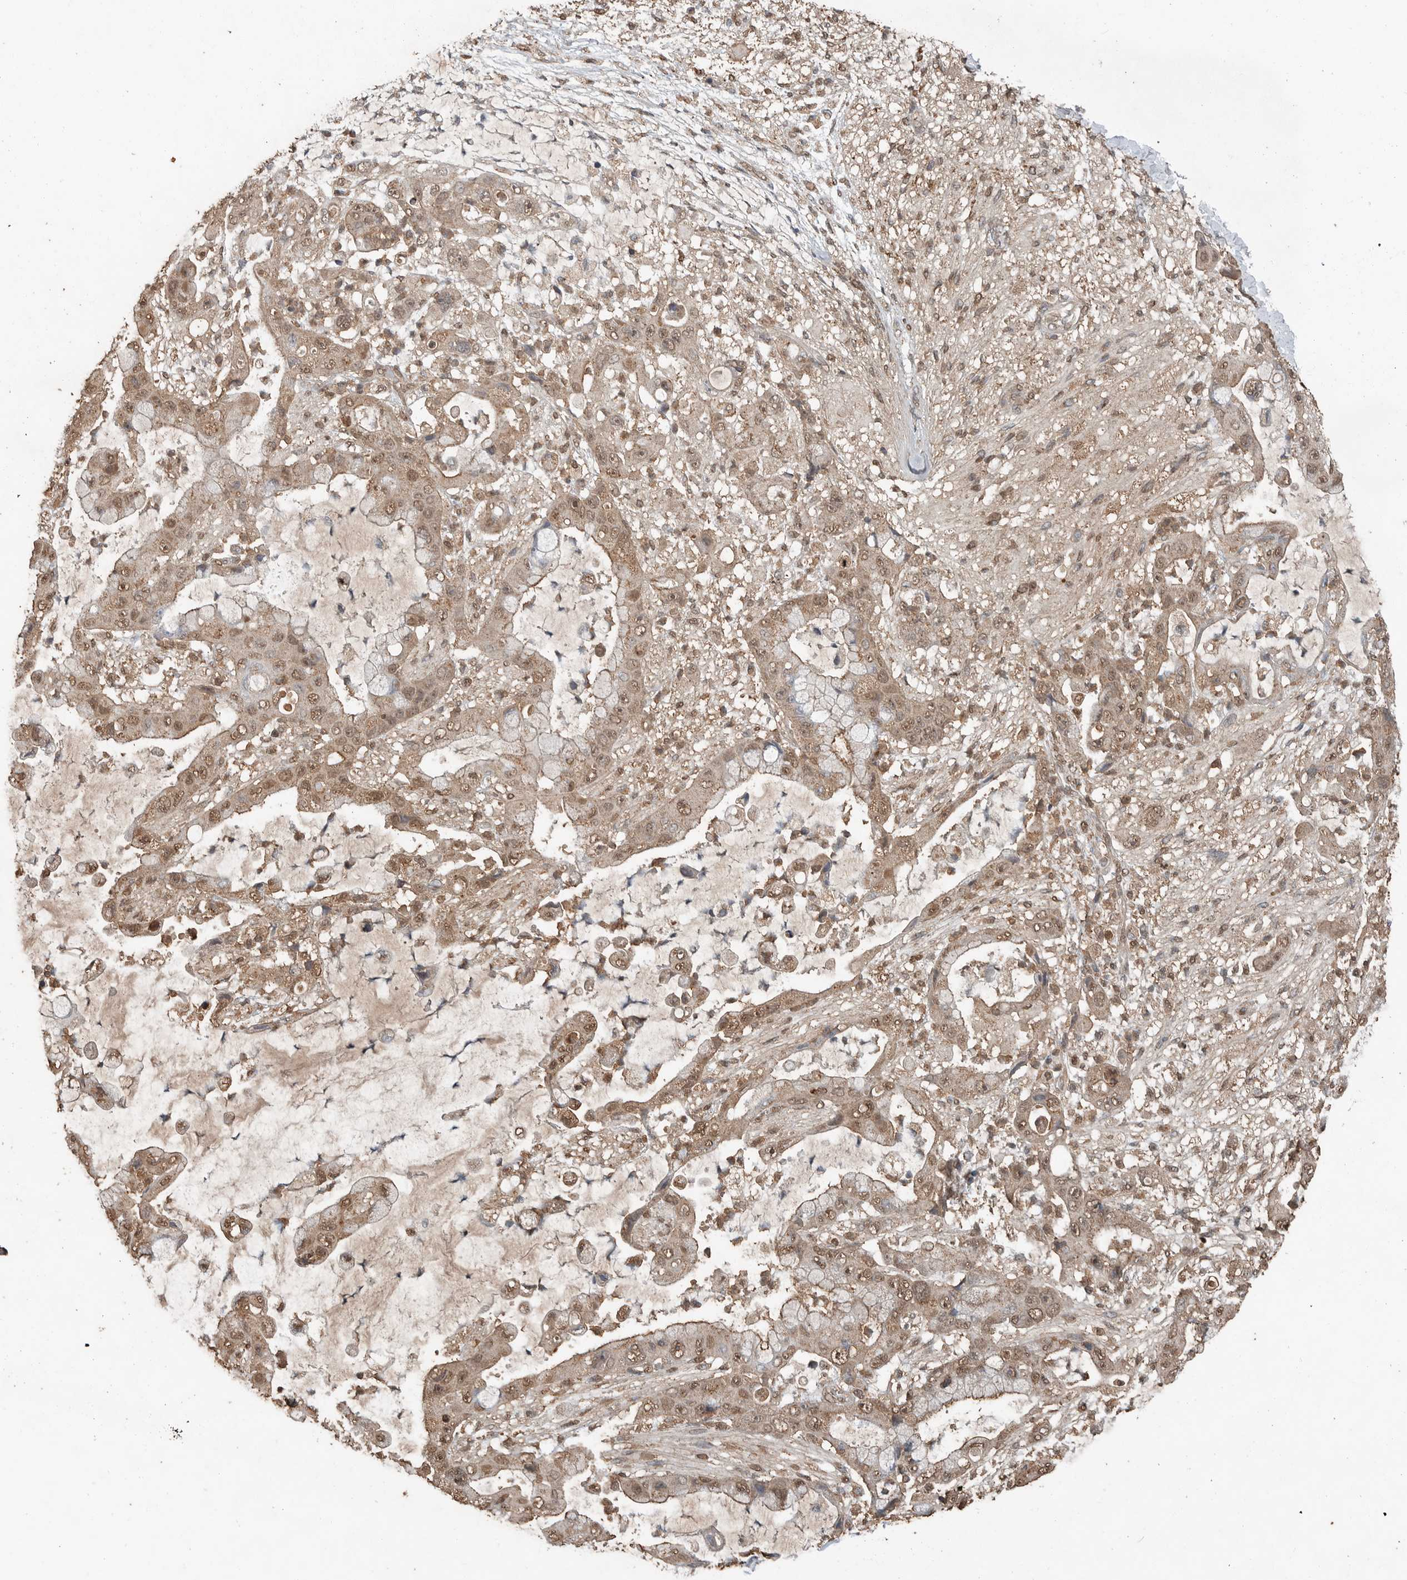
{"staining": {"intensity": "moderate", "quantity": ">75%", "location": "cytoplasmic/membranous,nuclear"}, "tissue": "liver cancer", "cell_type": "Tumor cells", "image_type": "cancer", "snomed": [{"axis": "morphology", "description": "Cholangiocarcinoma"}, {"axis": "topography", "description": "Liver"}], "caption": "The micrograph exhibits a brown stain indicating the presence of a protein in the cytoplasmic/membranous and nuclear of tumor cells in liver cancer (cholangiocarcinoma).", "gene": "BLZF1", "patient": {"sex": "female", "age": 54}}